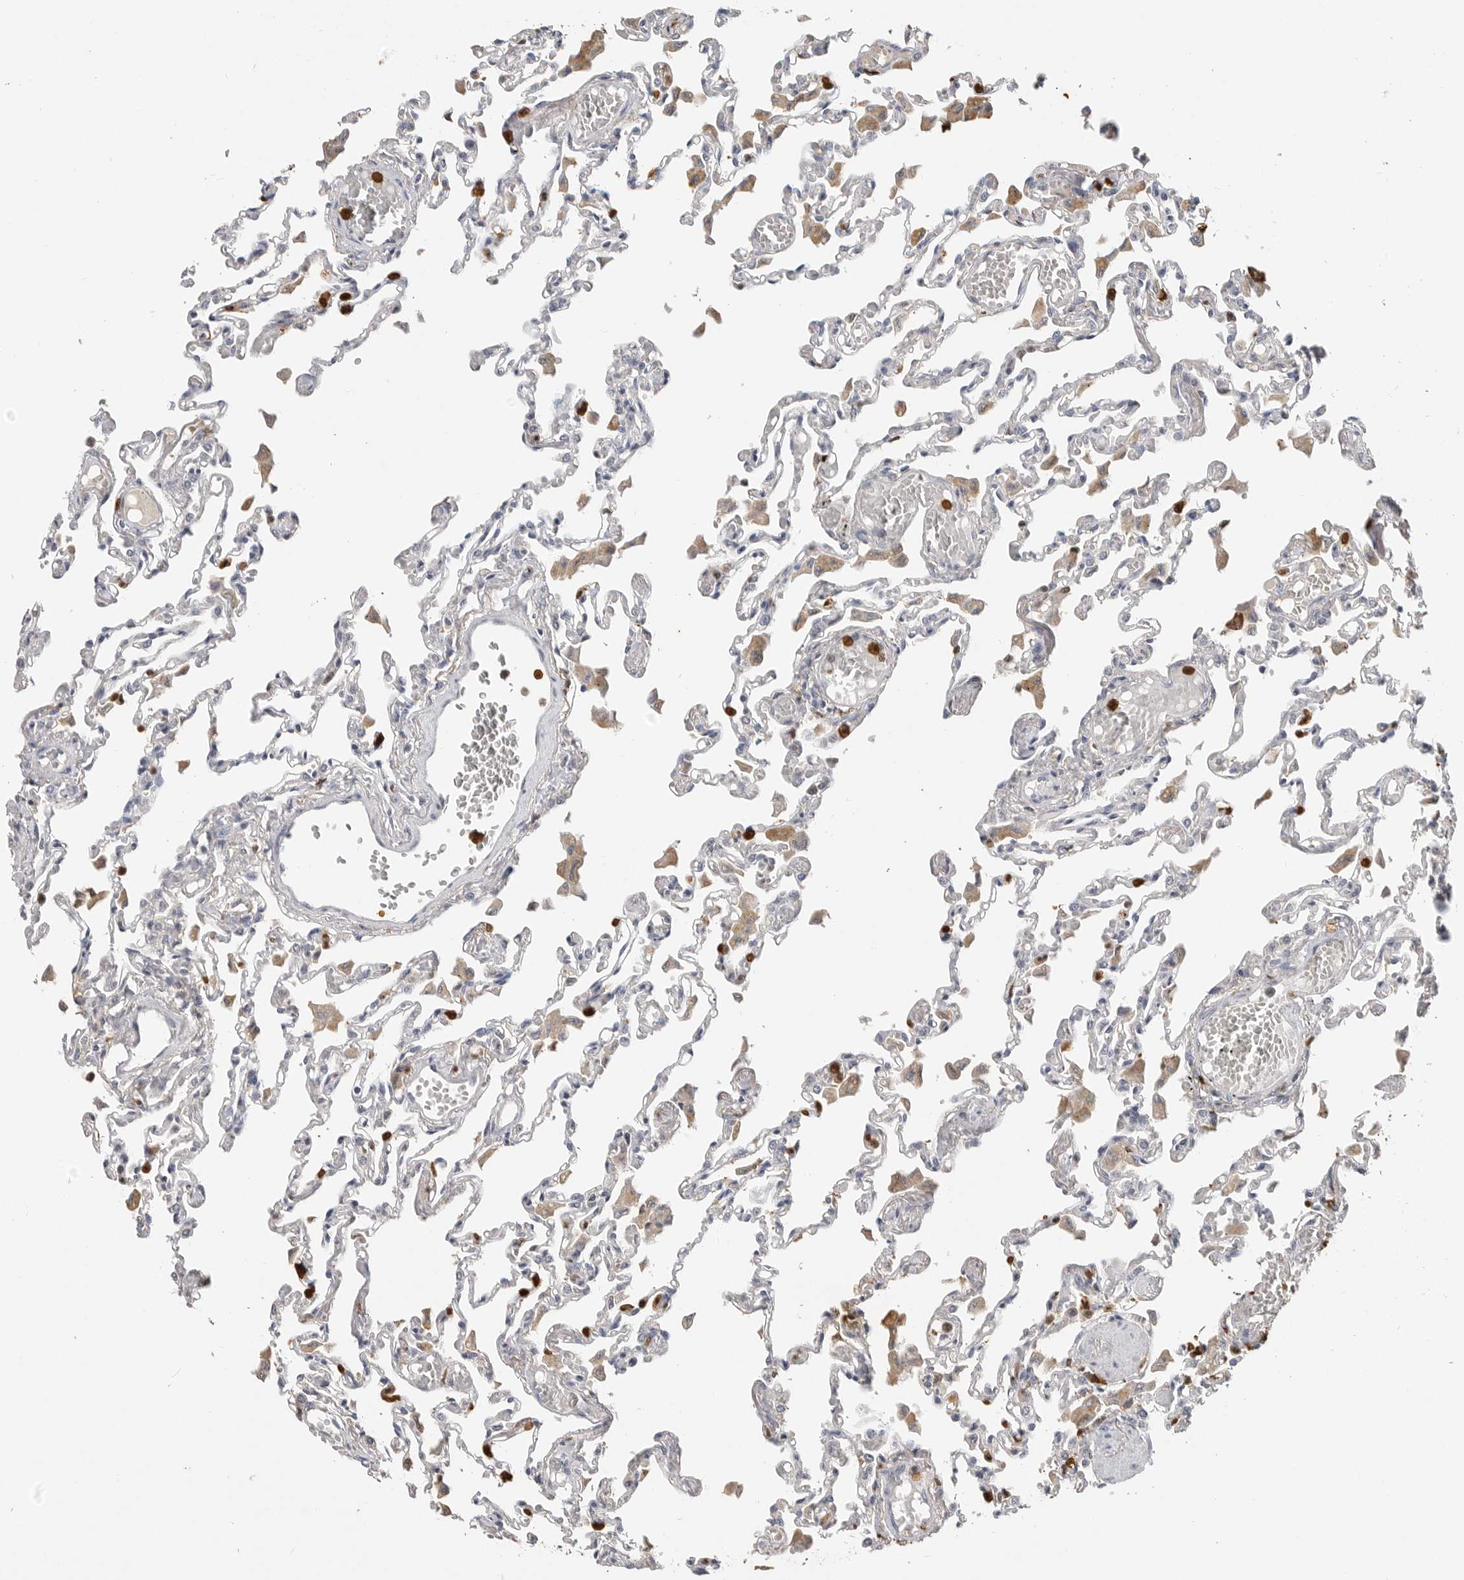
{"staining": {"intensity": "negative", "quantity": "none", "location": "none"}, "tissue": "lung", "cell_type": "Alveolar cells", "image_type": "normal", "snomed": [{"axis": "morphology", "description": "Normal tissue, NOS"}, {"axis": "topography", "description": "Bronchus"}, {"axis": "topography", "description": "Lung"}], "caption": "This is a histopathology image of immunohistochemistry (IHC) staining of benign lung, which shows no positivity in alveolar cells.", "gene": "LTBR", "patient": {"sex": "female", "age": 49}}